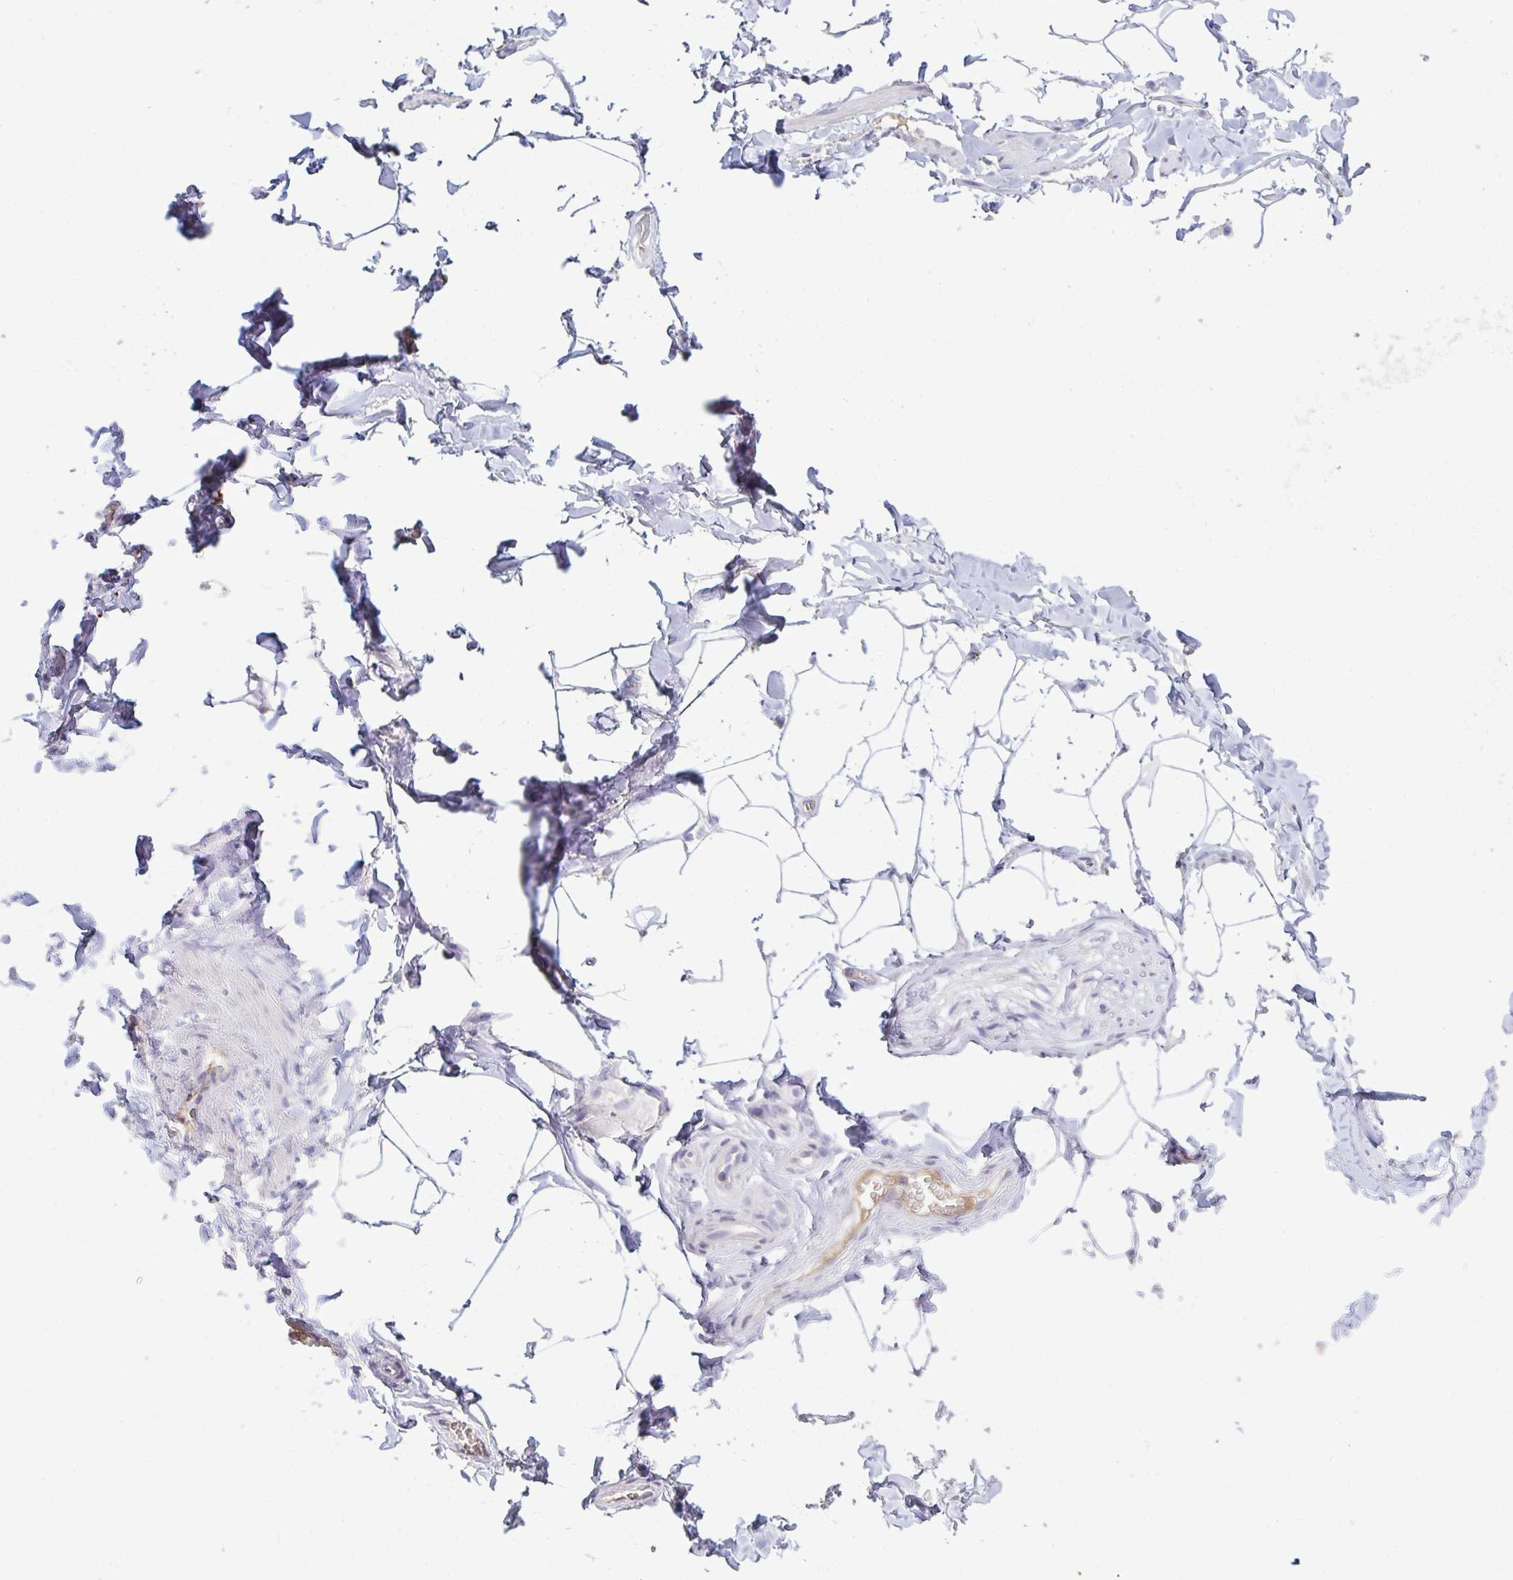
{"staining": {"intensity": "negative", "quantity": "none", "location": "none"}, "tissue": "adipose tissue", "cell_type": "Adipocytes", "image_type": "normal", "snomed": [{"axis": "morphology", "description": "Normal tissue, NOS"}, {"axis": "topography", "description": "Soft tissue"}, {"axis": "topography", "description": "Adipose tissue"}, {"axis": "topography", "description": "Vascular tissue"}, {"axis": "topography", "description": "Peripheral nerve tissue"}], "caption": "DAB immunohistochemical staining of normal adipose tissue reveals no significant staining in adipocytes.", "gene": "ADAM21", "patient": {"sex": "male", "age": 29}}